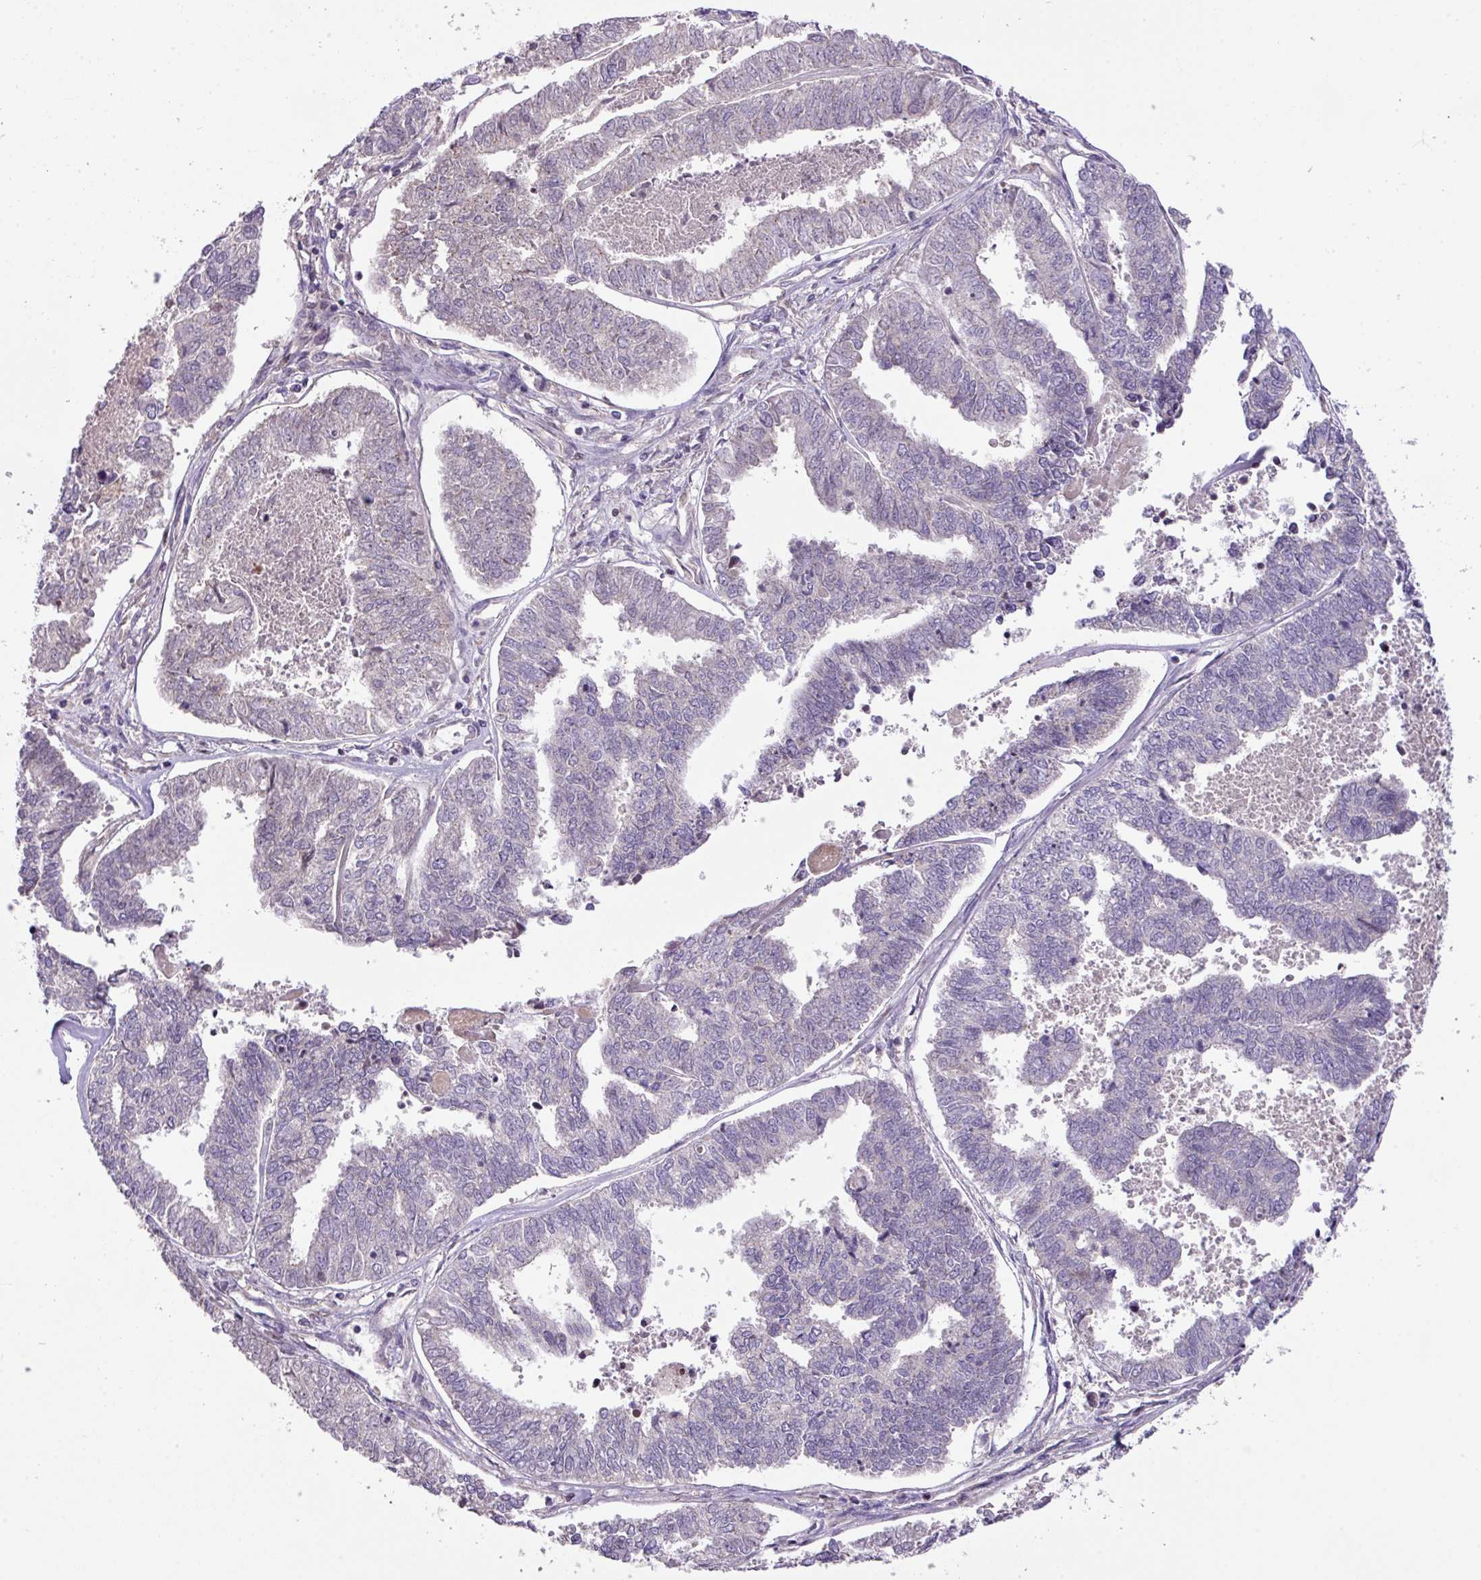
{"staining": {"intensity": "negative", "quantity": "none", "location": "none"}, "tissue": "endometrial cancer", "cell_type": "Tumor cells", "image_type": "cancer", "snomed": [{"axis": "morphology", "description": "Adenocarcinoma, NOS"}, {"axis": "topography", "description": "Endometrium"}], "caption": "This is an IHC photomicrograph of endometrial adenocarcinoma. There is no positivity in tumor cells.", "gene": "ZNF394", "patient": {"sex": "female", "age": 73}}